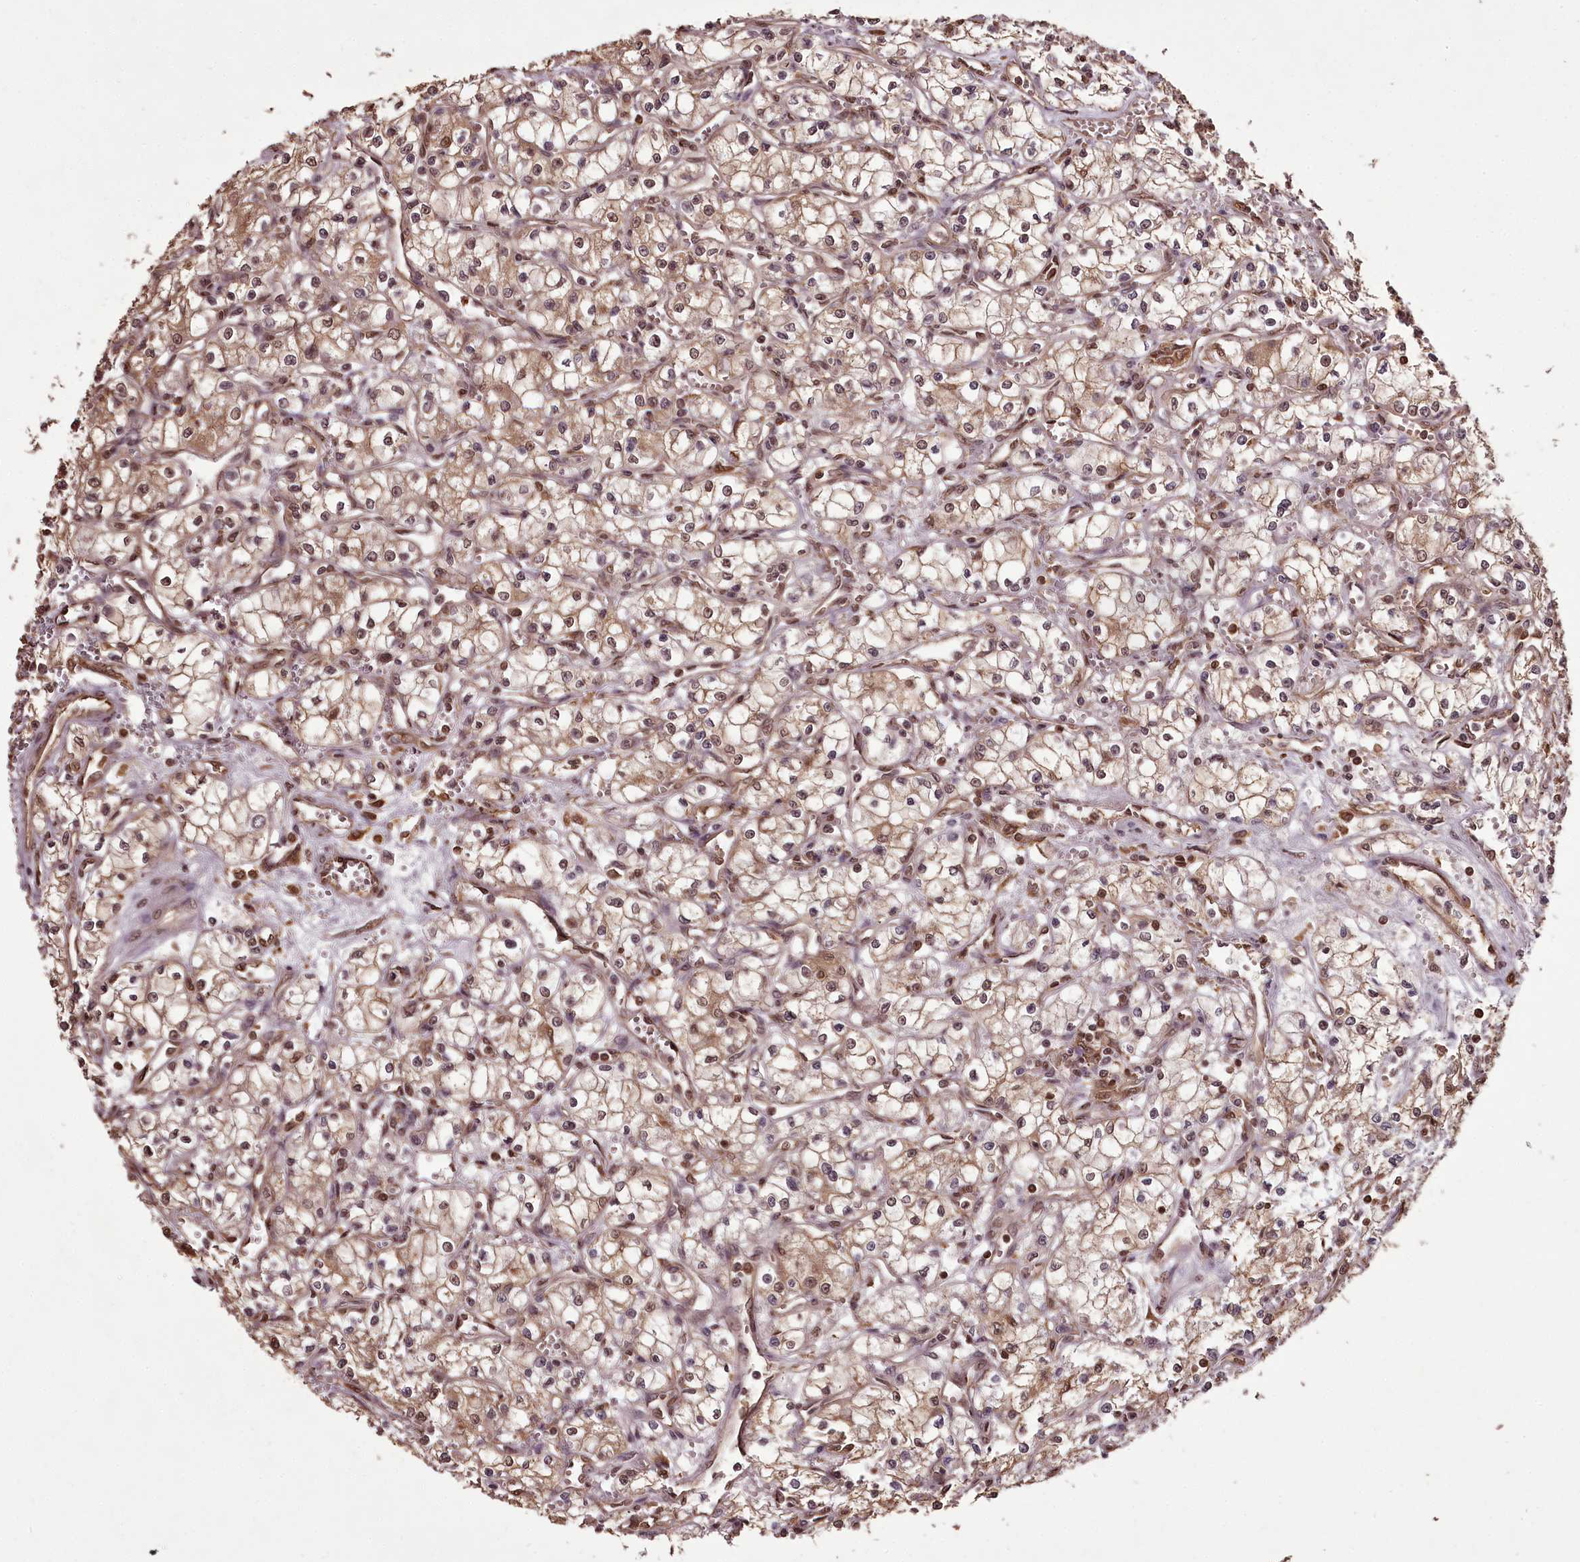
{"staining": {"intensity": "weak", "quantity": ">75%", "location": "cytoplasmic/membranous,nuclear"}, "tissue": "renal cancer", "cell_type": "Tumor cells", "image_type": "cancer", "snomed": [{"axis": "morphology", "description": "Adenocarcinoma, NOS"}, {"axis": "topography", "description": "Kidney"}], "caption": "Immunohistochemistry (IHC) image of neoplastic tissue: human renal cancer stained using immunohistochemistry (IHC) exhibits low levels of weak protein expression localized specifically in the cytoplasmic/membranous and nuclear of tumor cells, appearing as a cytoplasmic/membranous and nuclear brown color.", "gene": "NPRL2", "patient": {"sex": "male", "age": 59}}